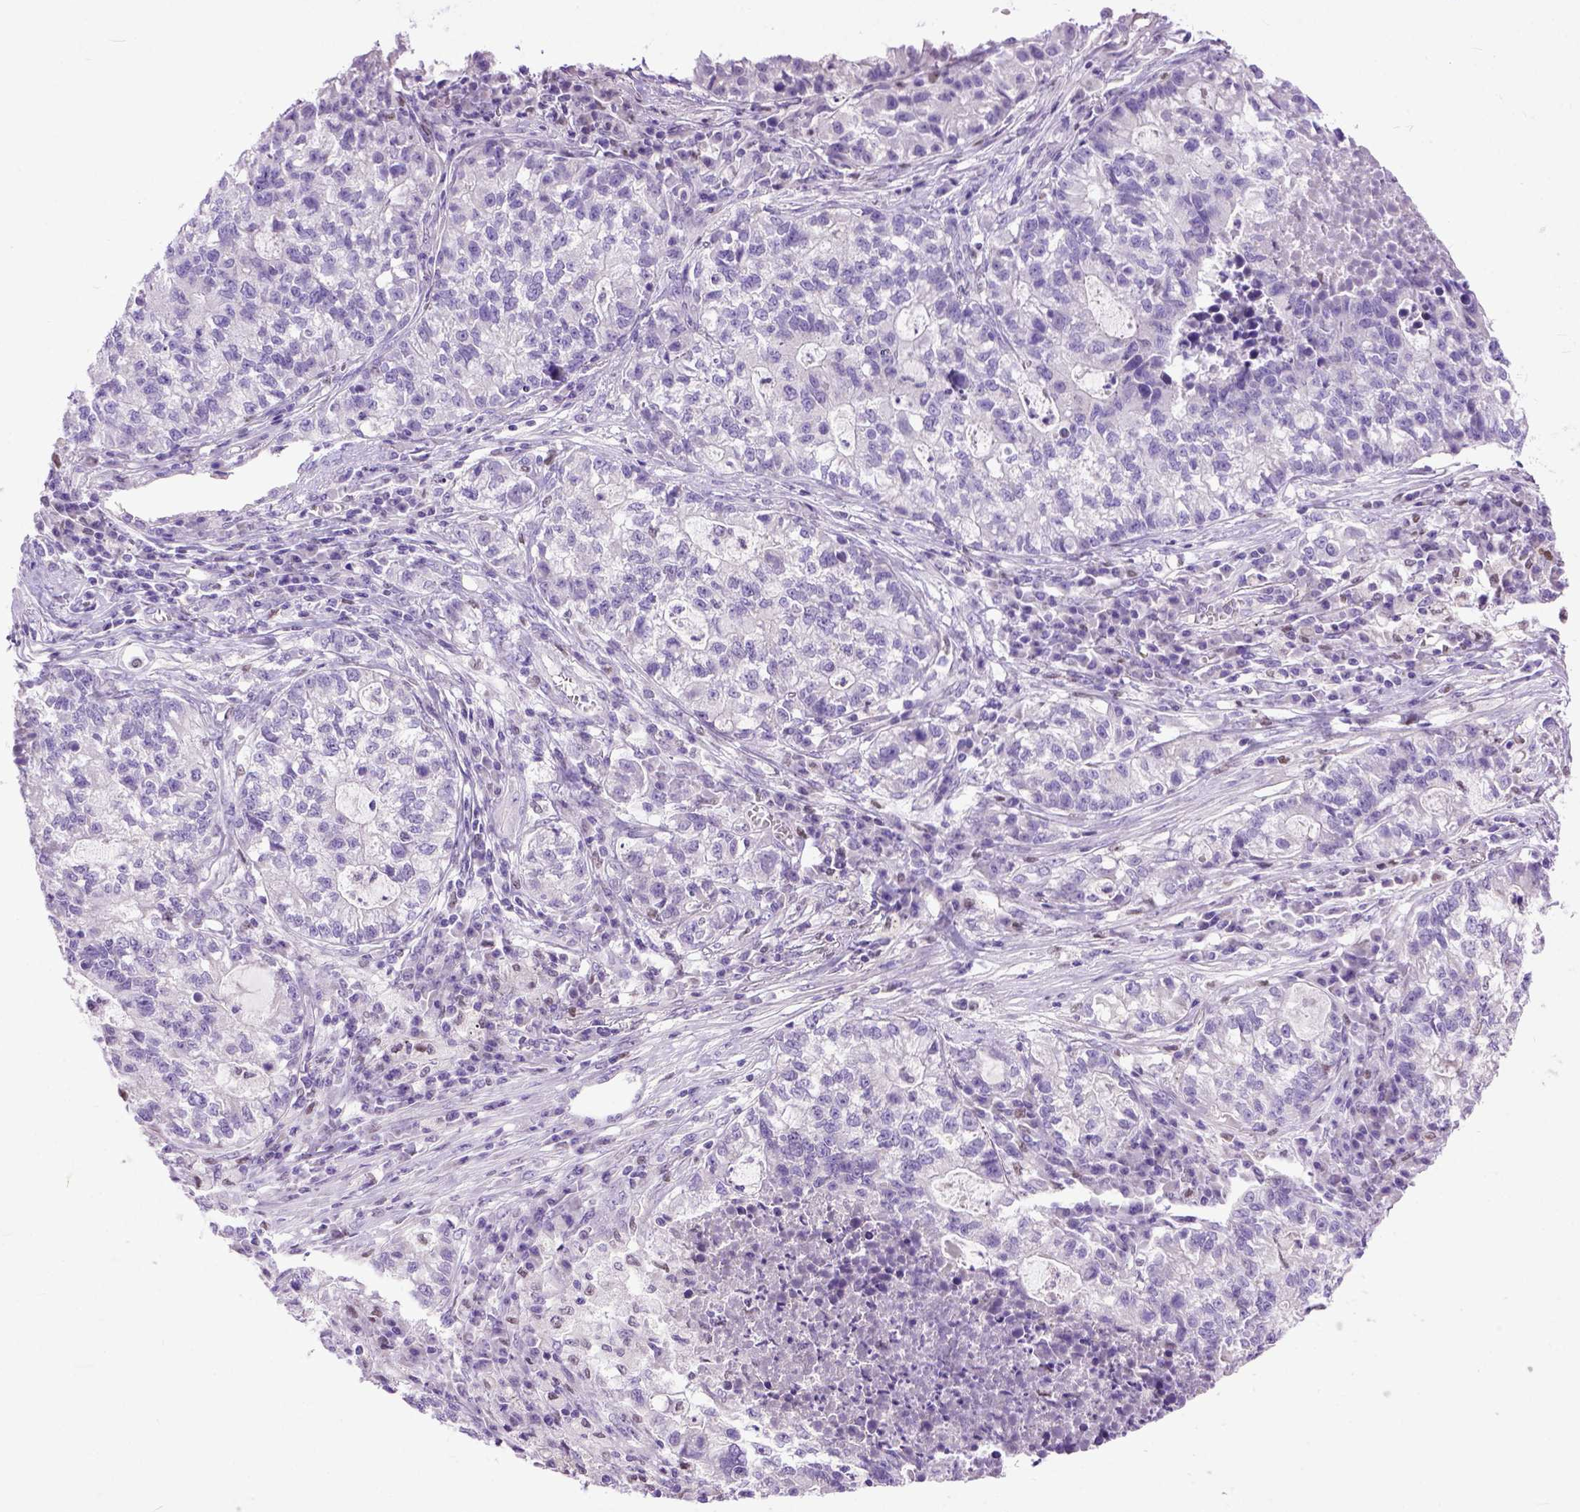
{"staining": {"intensity": "negative", "quantity": "none", "location": "none"}, "tissue": "lung cancer", "cell_type": "Tumor cells", "image_type": "cancer", "snomed": [{"axis": "morphology", "description": "Adenocarcinoma, NOS"}, {"axis": "topography", "description": "Lung"}], "caption": "Lung cancer (adenocarcinoma) stained for a protein using immunohistochemistry displays no staining tumor cells.", "gene": "CRB1", "patient": {"sex": "male", "age": 57}}